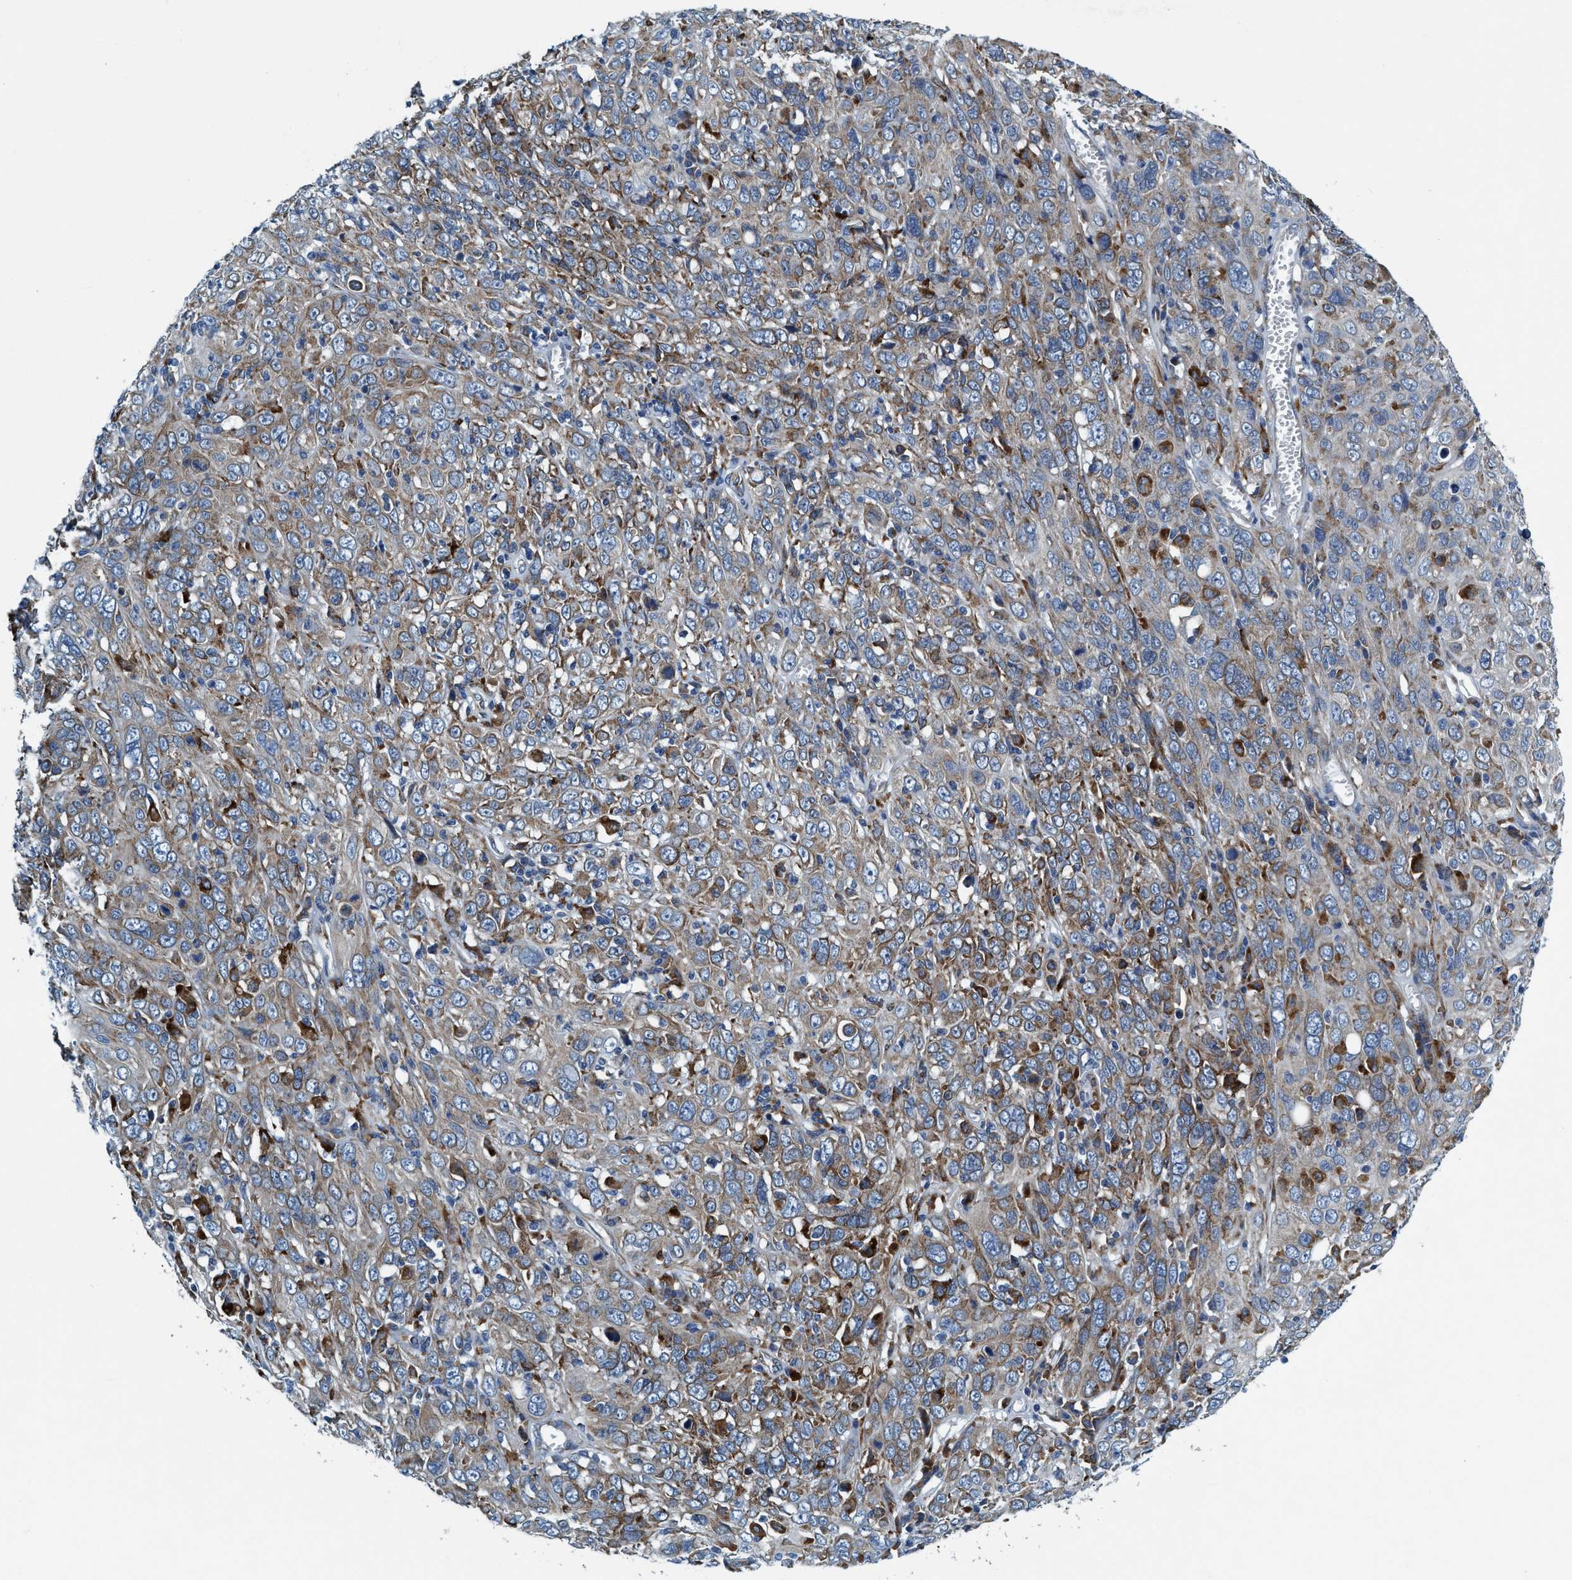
{"staining": {"intensity": "moderate", "quantity": "25%-75%", "location": "cytoplasmic/membranous"}, "tissue": "cervical cancer", "cell_type": "Tumor cells", "image_type": "cancer", "snomed": [{"axis": "morphology", "description": "Squamous cell carcinoma, NOS"}, {"axis": "topography", "description": "Cervix"}], "caption": "Approximately 25%-75% of tumor cells in cervical cancer reveal moderate cytoplasmic/membranous protein expression as visualized by brown immunohistochemical staining.", "gene": "ARMC9", "patient": {"sex": "female", "age": 46}}